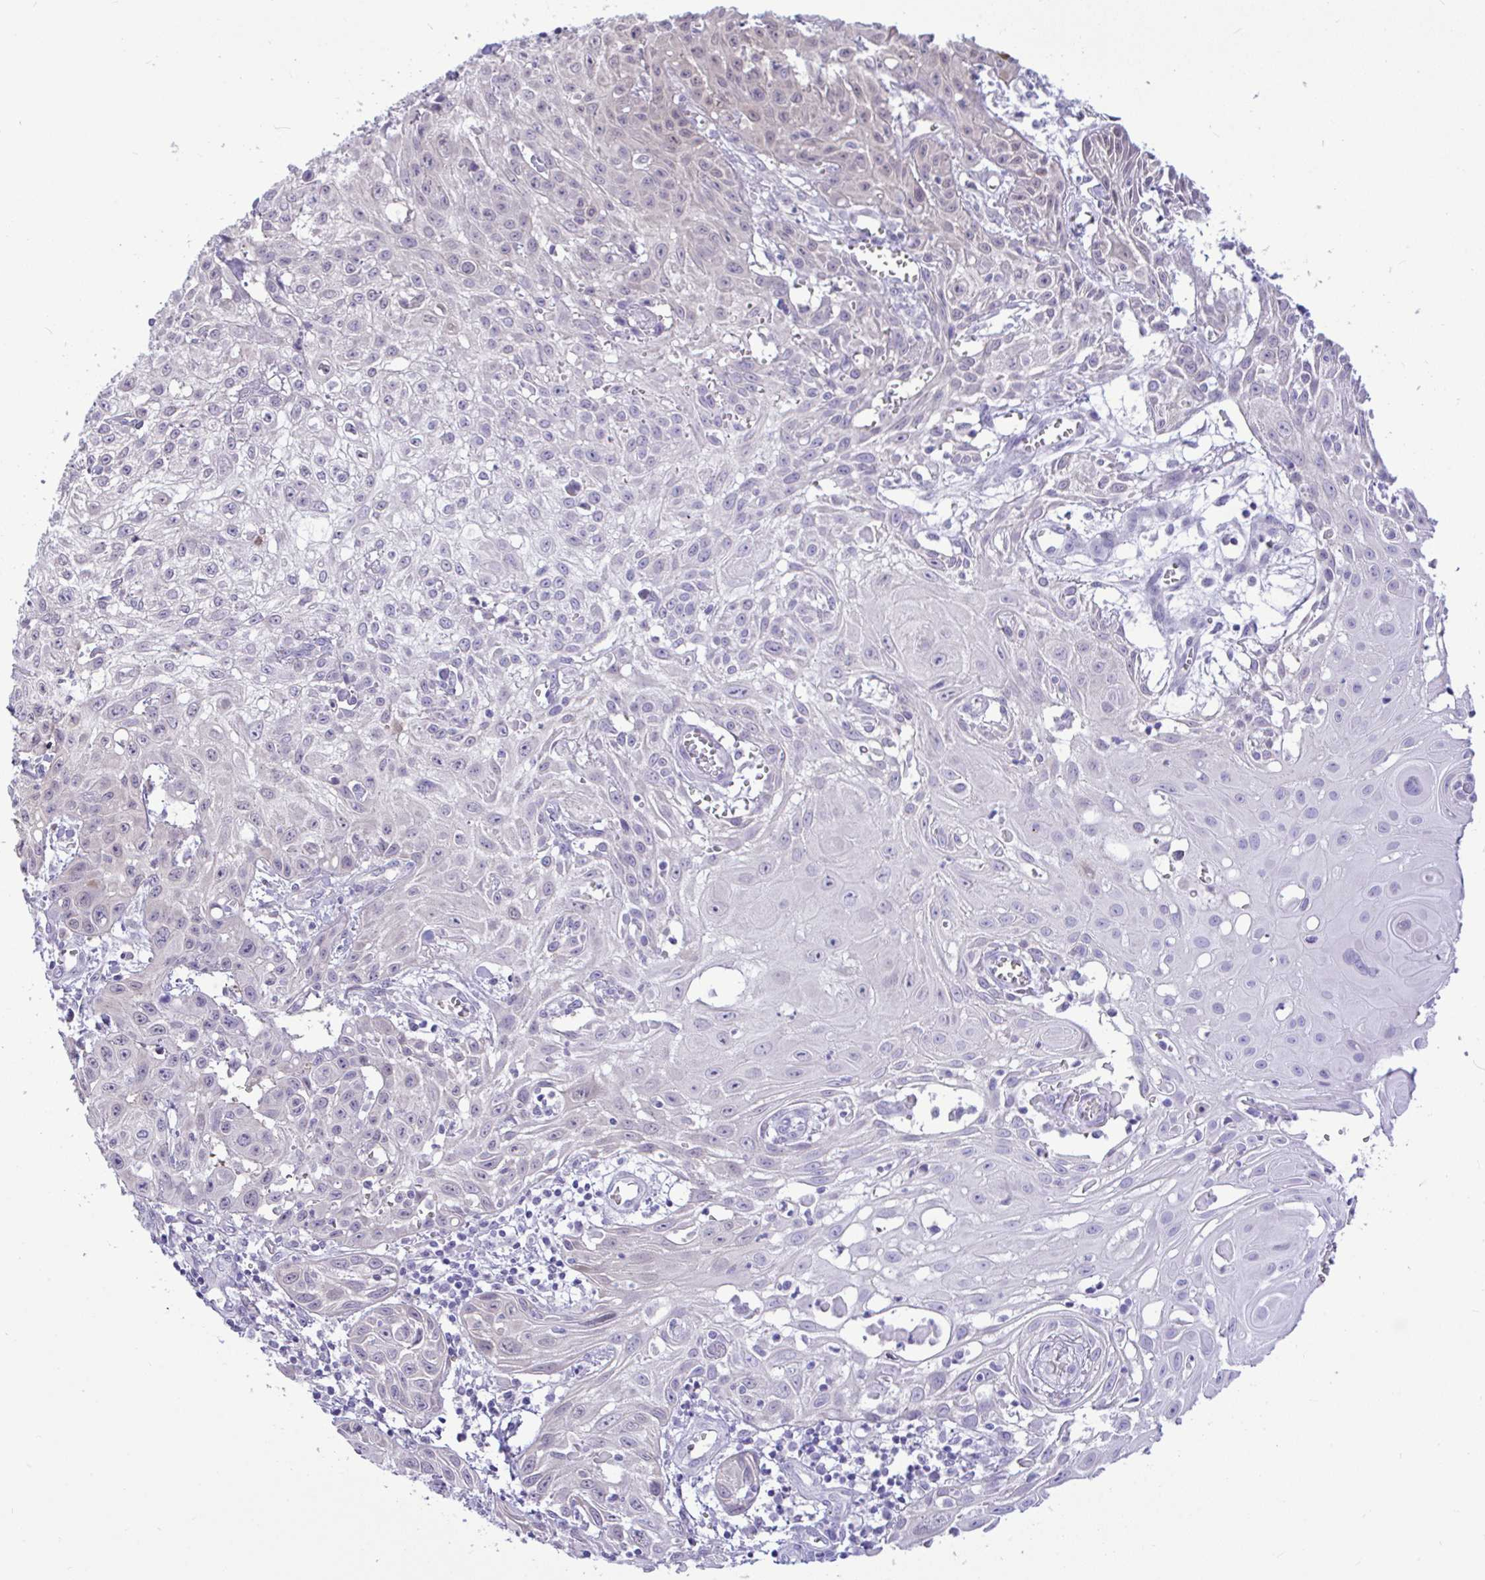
{"staining": {"intensity": "negative", "quantity": "none", "location": "none"}, "tissue": "skin cancer", "cell_type": "Tumor cells", "image_type": "cancer", "snomed": [{"axis": "morphology", "description": "Squamous cell carcinoma, NOS"}, {"axis": "topography", "description": "Skin"}, {"axis": "topography", "description": "Vulva"}], "caption": "Photomicrograph shows no protein staining in tumor cells of skin cancer (squamous cell carcinoma) tissue. Nuclei are stained in blue.", "gene": "ZNF485", "patient": {"sex": "female", "age": 71}}